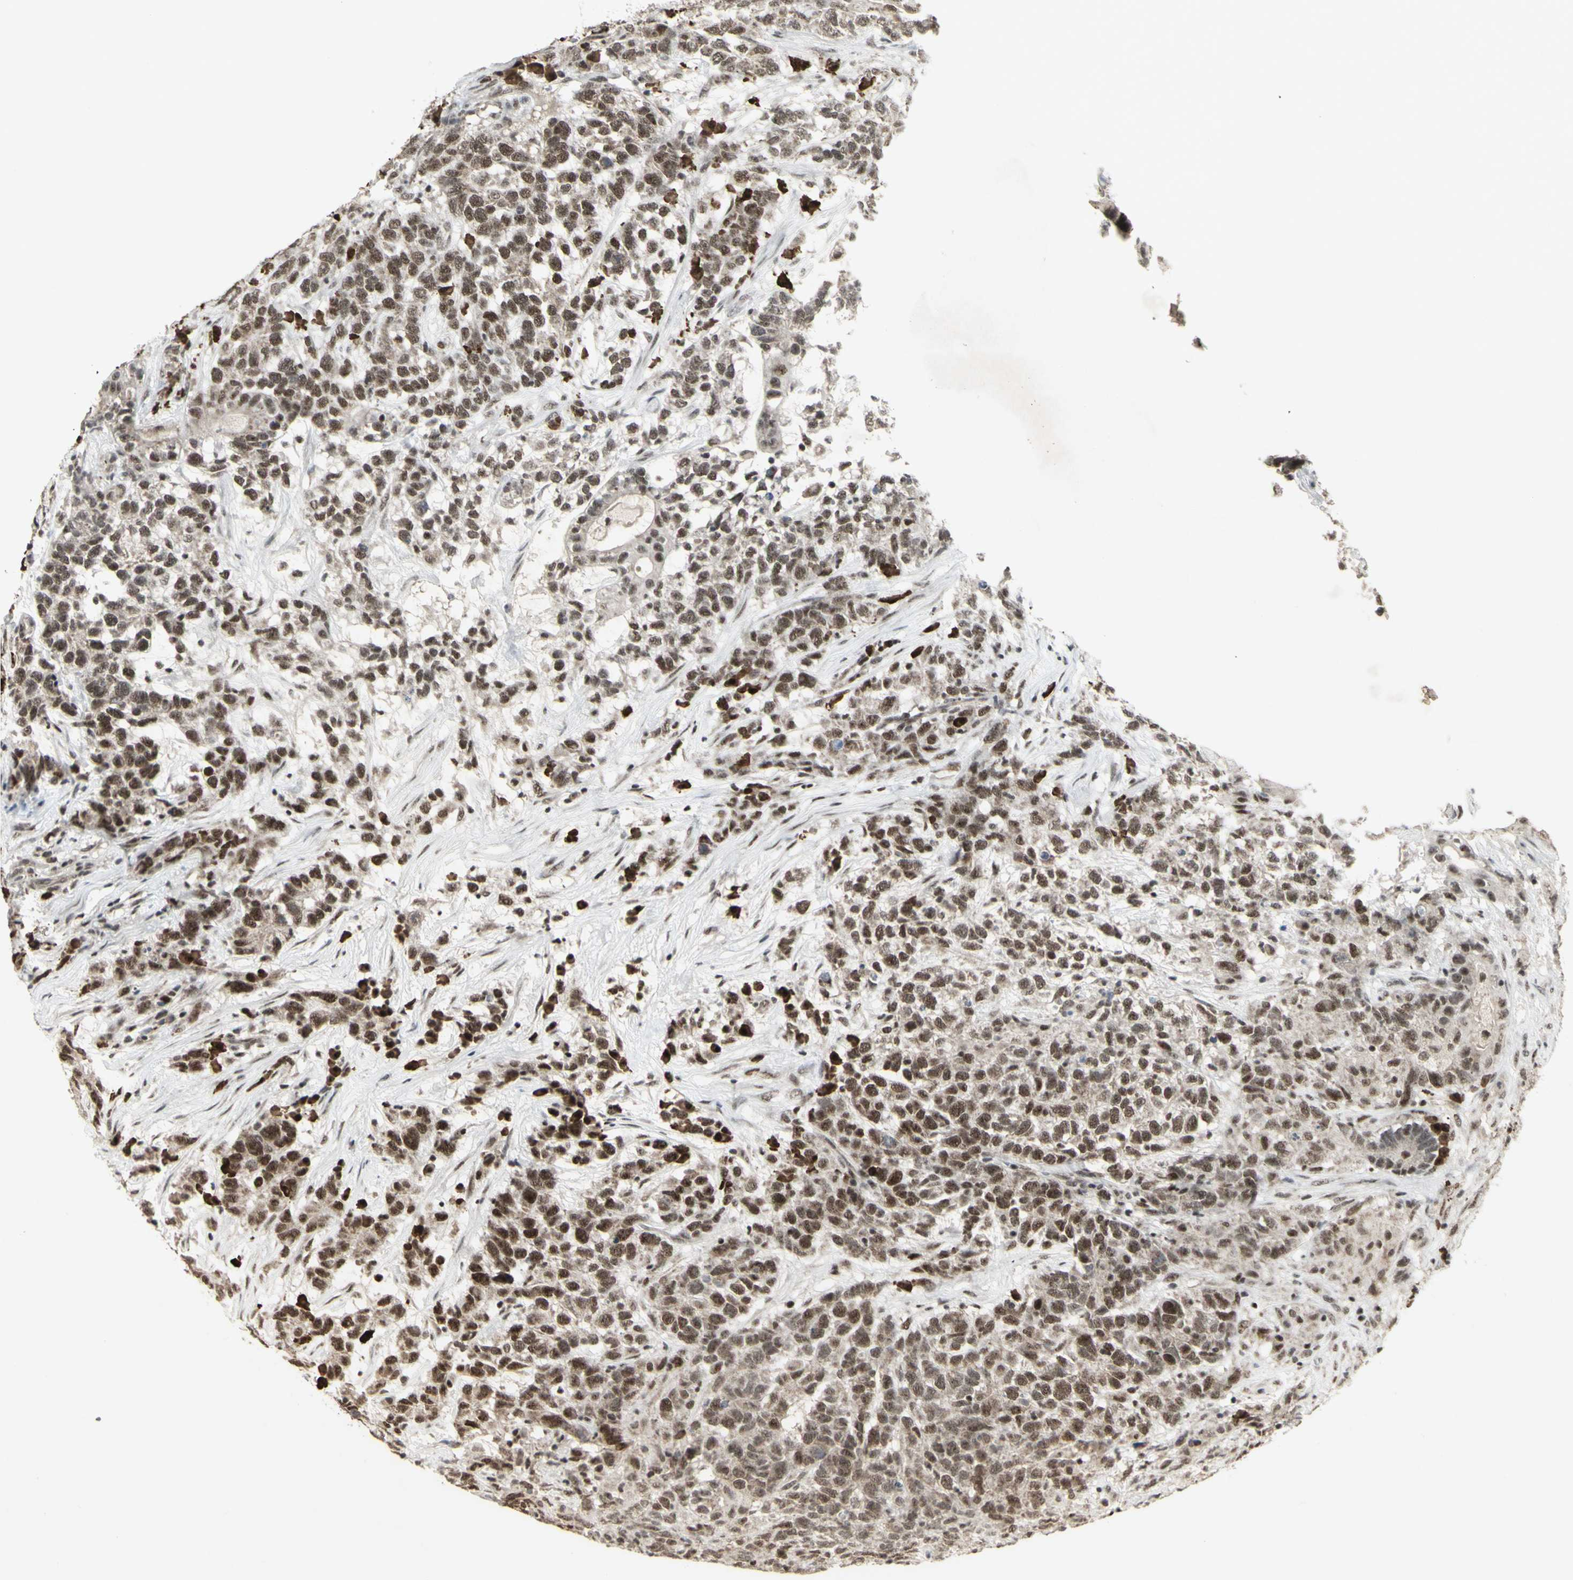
{"staining": {"intensity": "strong", "quantity": "<25%", "location": "nuclear"}, "tissue": "testis cancer", "cell_type": "Tumor cells", "image_type": "cancer", "snomed": [{"axis": "morphology", "description": "Carcinoma, Embryonal, NOS"}, {"axis": "topography", "description": "Testis"}], "caption": "The immunohistochemical stain labels strong nuclear staining in tumor cells of embryonal carcinoma (testis) tissue.", "gene": "CCNT1", "patient": {"sex": "male", "age": 26}}